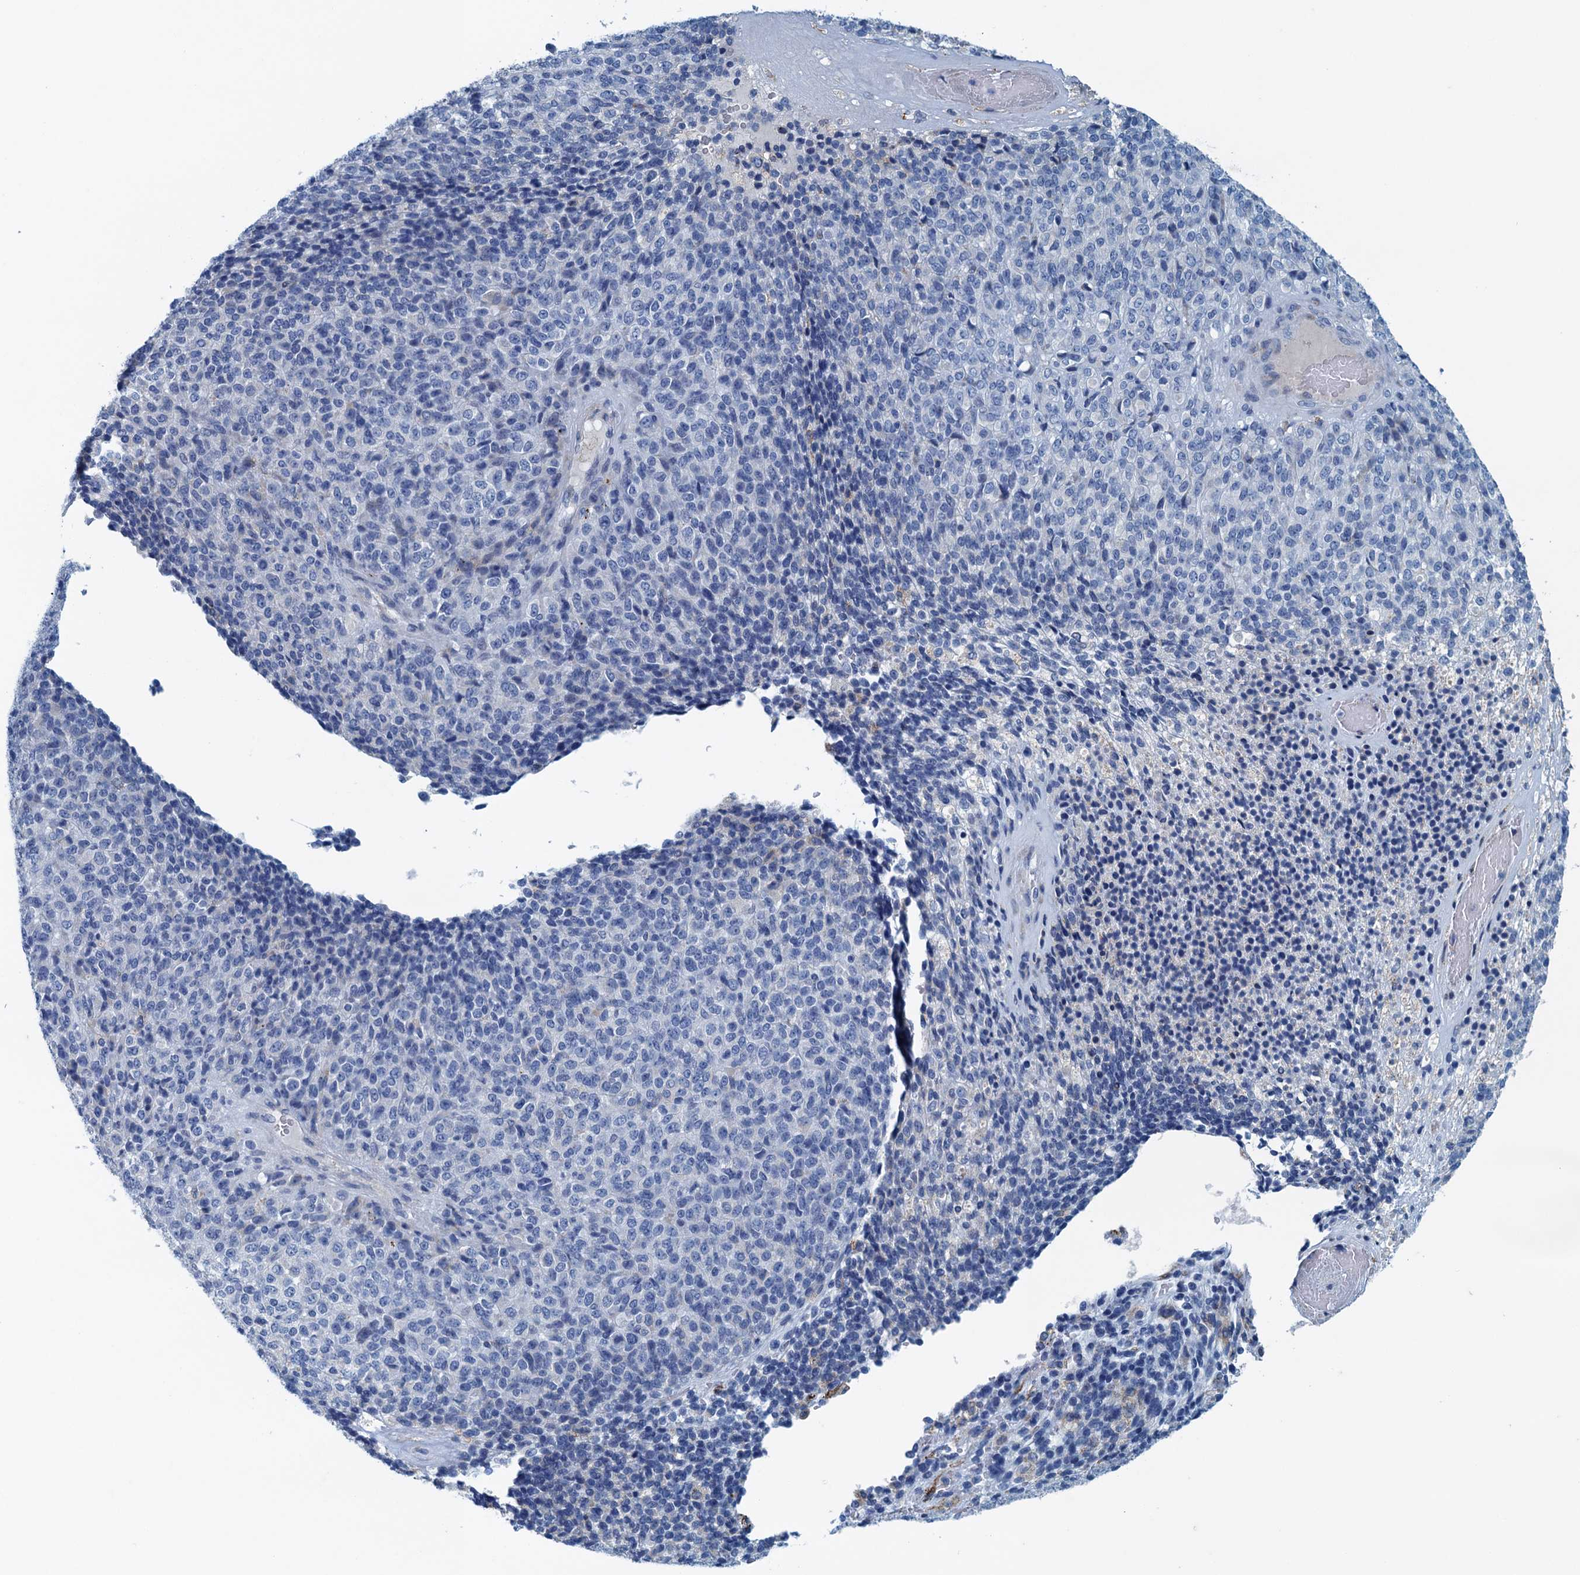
{"staining": {"intensity": "negative", "quantity": "none", "location": "none"}, "tissue": "melanoma", "cell_type": "Tumor cells", "image_type": "cancer", "snomed": [{"axis": "morphology", "description": "Malignant melanoma, Metastatic site"}, {"axis": "topography", "description": "Brain"}], "caption": "The immunohistochemistry (IHC) histopathology image has no significant positivity in tumor cells of melanoma tissue.", "gene": "C10orf88", "patient": {"sex": "female", "age": 56}}